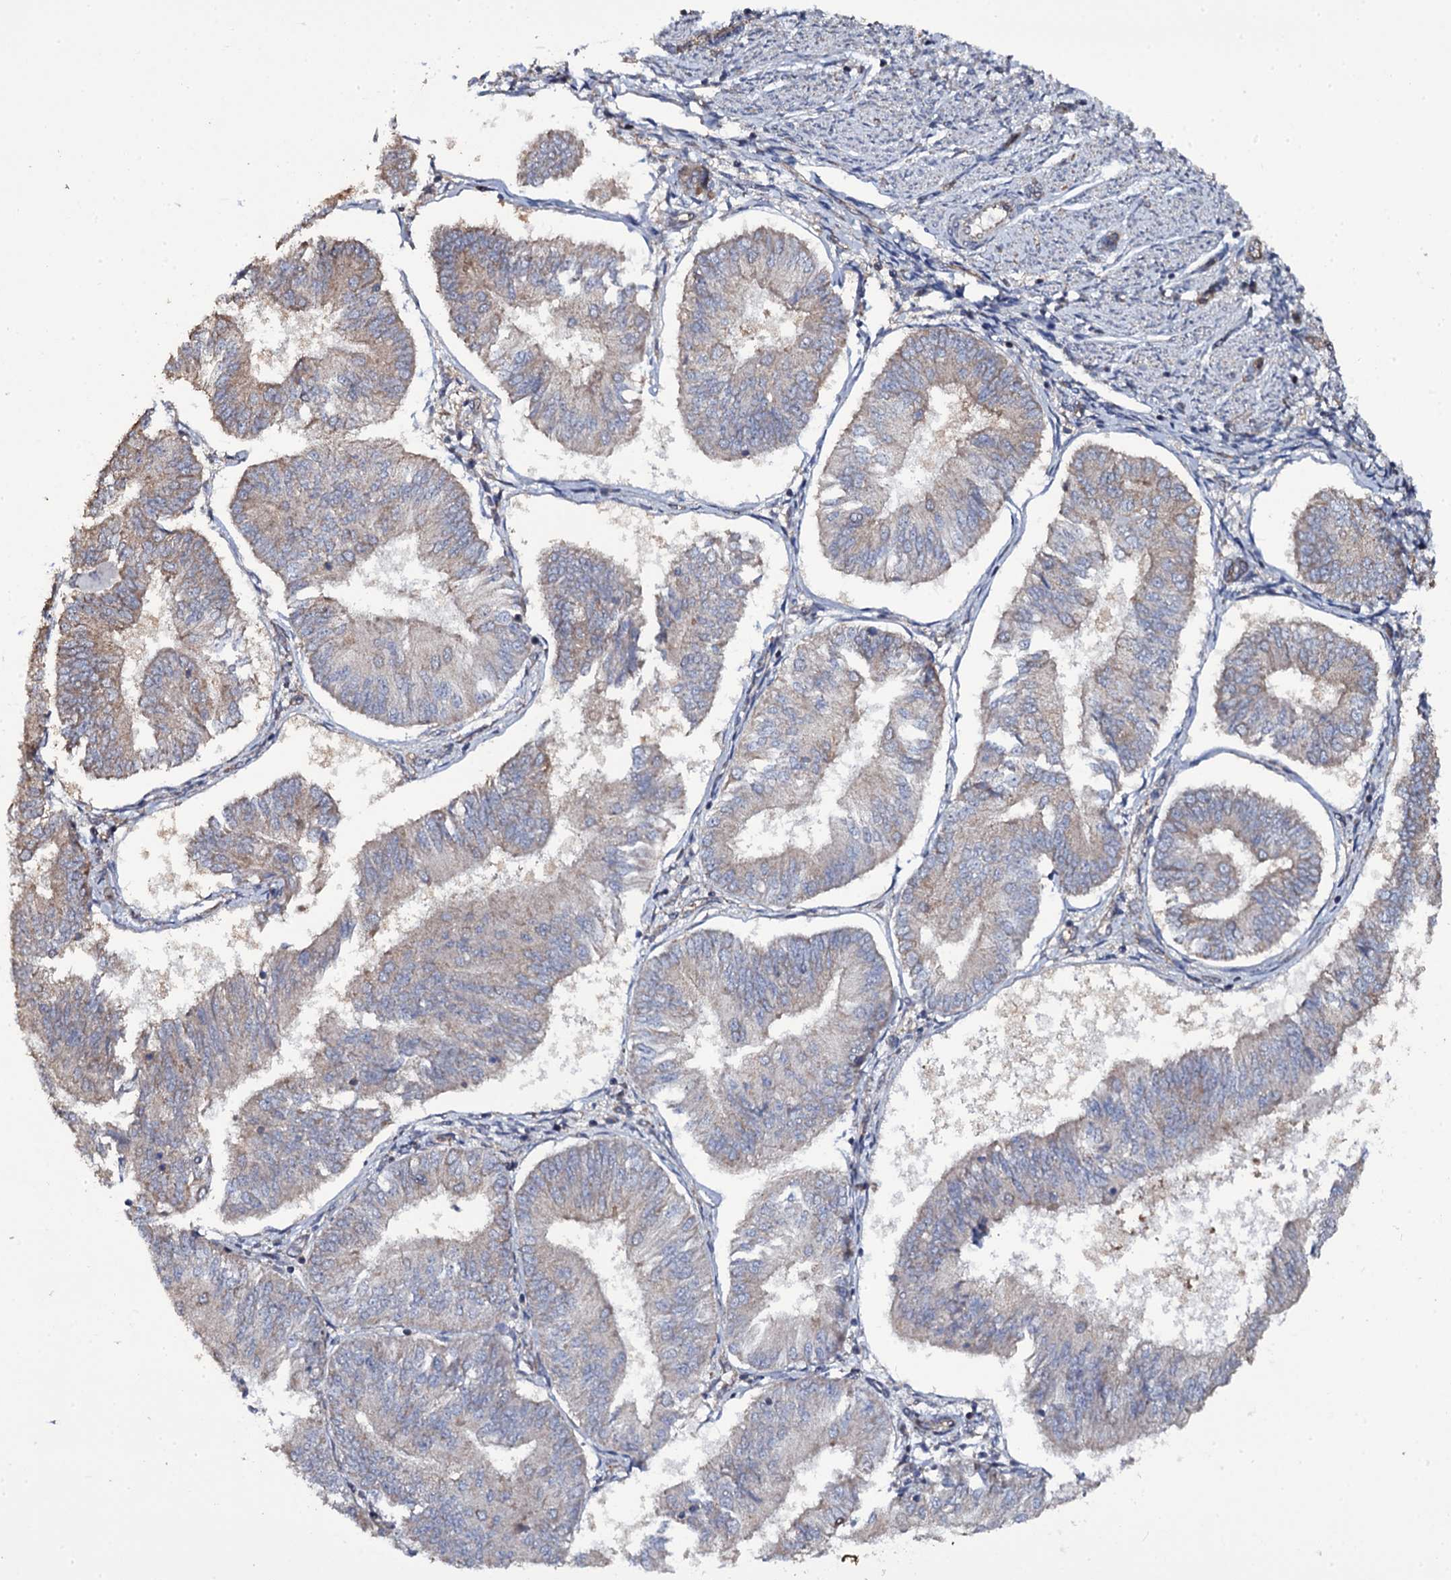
{"staining": {"intensity": "weak", "quantity": "25%-75%", "location": "cytoplasmic/membranous"}, "tissue": "endometrial cancer", "cell_type": "Tumor cells", "image_type": "cancer", "snomed": [{"axis": "morphology", "description": "Adenocarcinoma, NOS"}, {"axis": "topography", "description": "Endometrium"}], "caption": "Endometrial adenocarcinoma stained for a protein shows weak cytoplasmic/membranous positivity in tumor cells. (Brightfield microscopy of DAB IHC at high magnification).", "gene": "TTC23", "patient": {"sex": "female", "age": 58}}